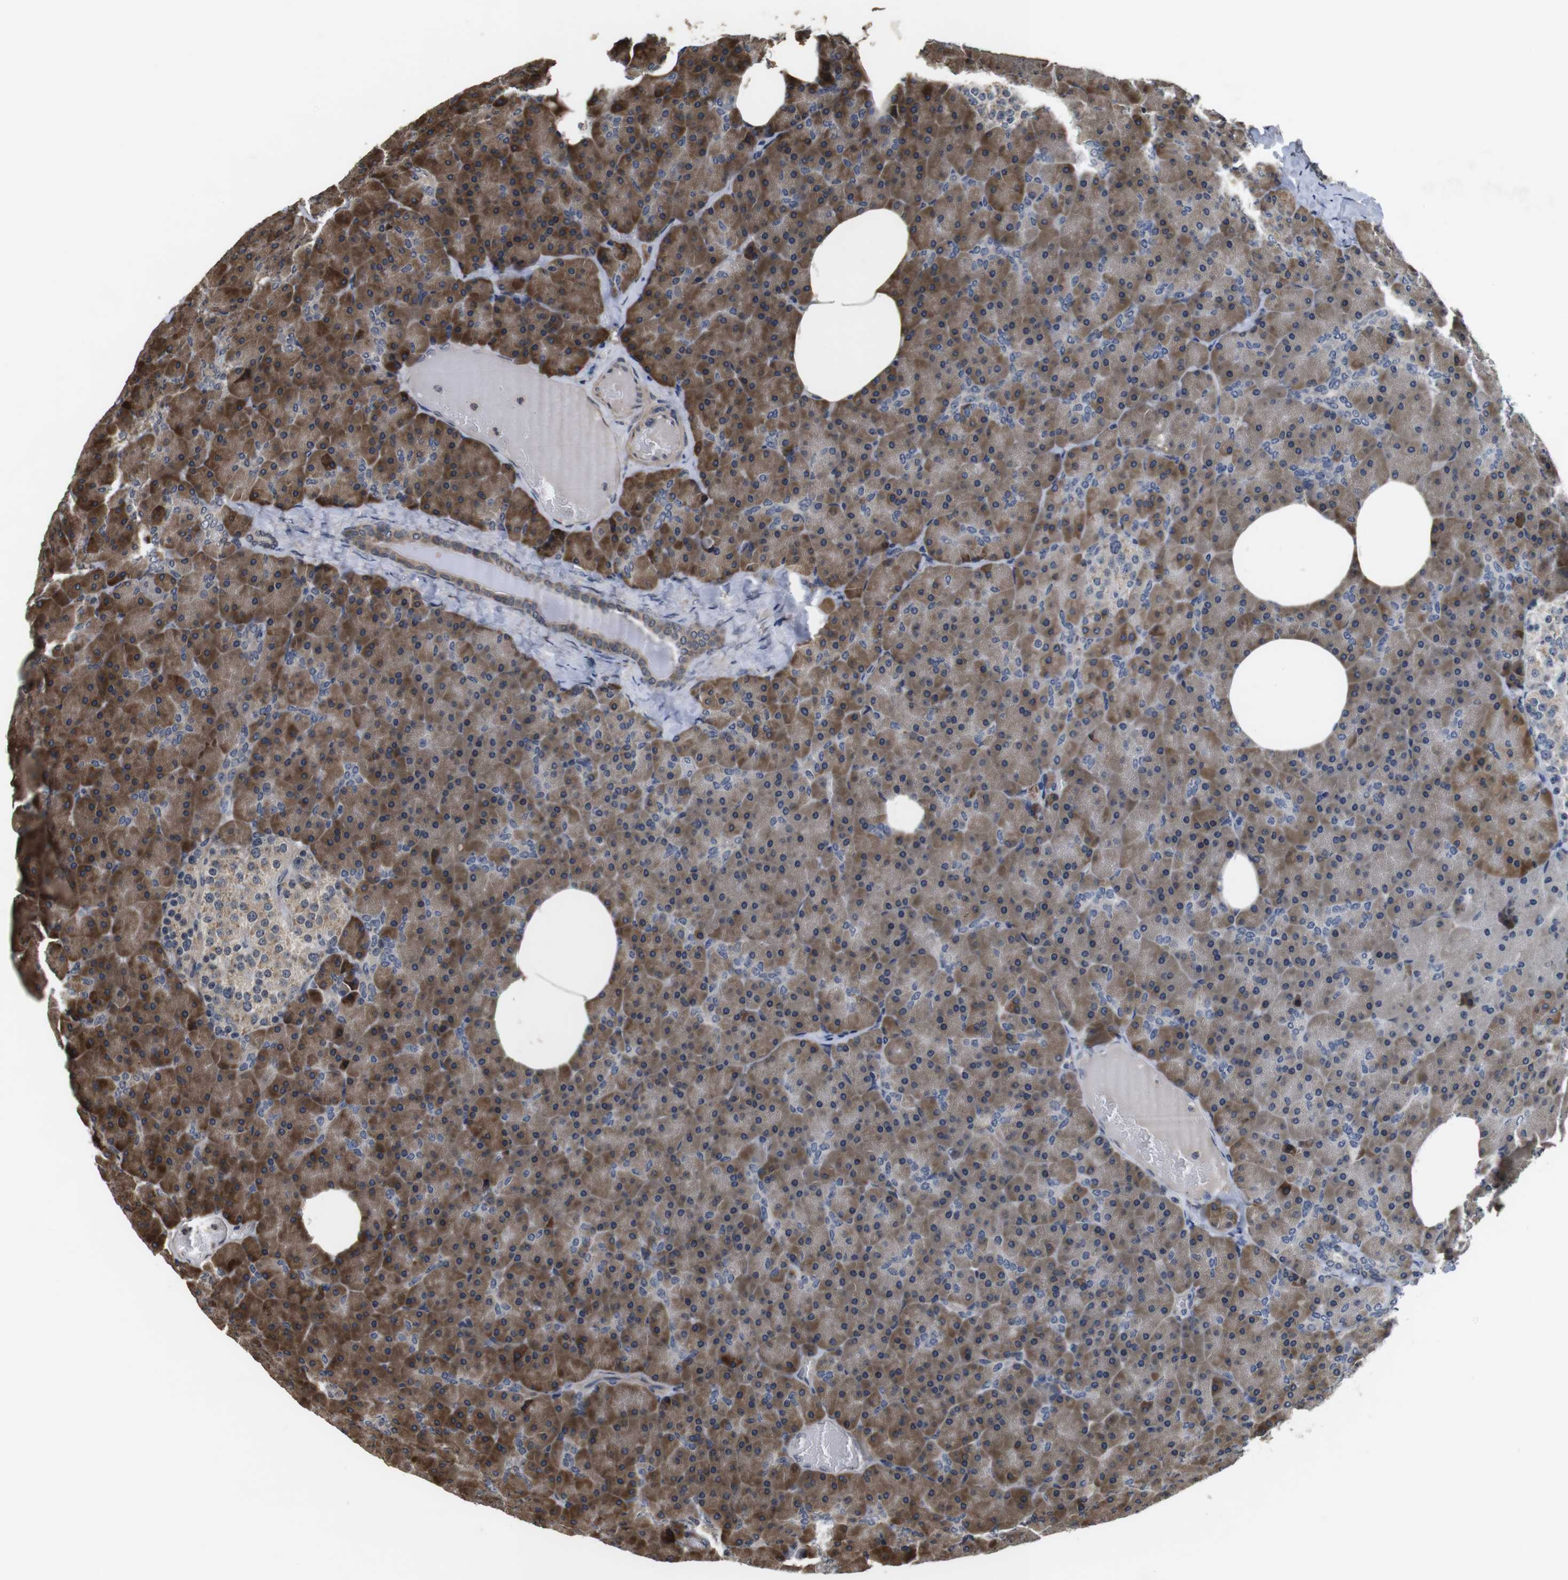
{"staining": {"intensity": "moderate", "quantity": ">75%", "location": "cytoplasmic/membranous"}, "tissue": "pancreas", "cell_type": "Exocrine glandular cells", "image_type": "normal", "snomed": [{"axis": "morphology", "description": "Normal tissue, NOS"}, {"axis": "topography", "description": "Pancreas"}], "caption": "Exocrine glandular cells exhibit moderate cytoplasmic/membranous expression in approximately >75% of cells in normal pancreas.", "gene": "FZD10", "patient": {"sex": "female", "age": 35}}